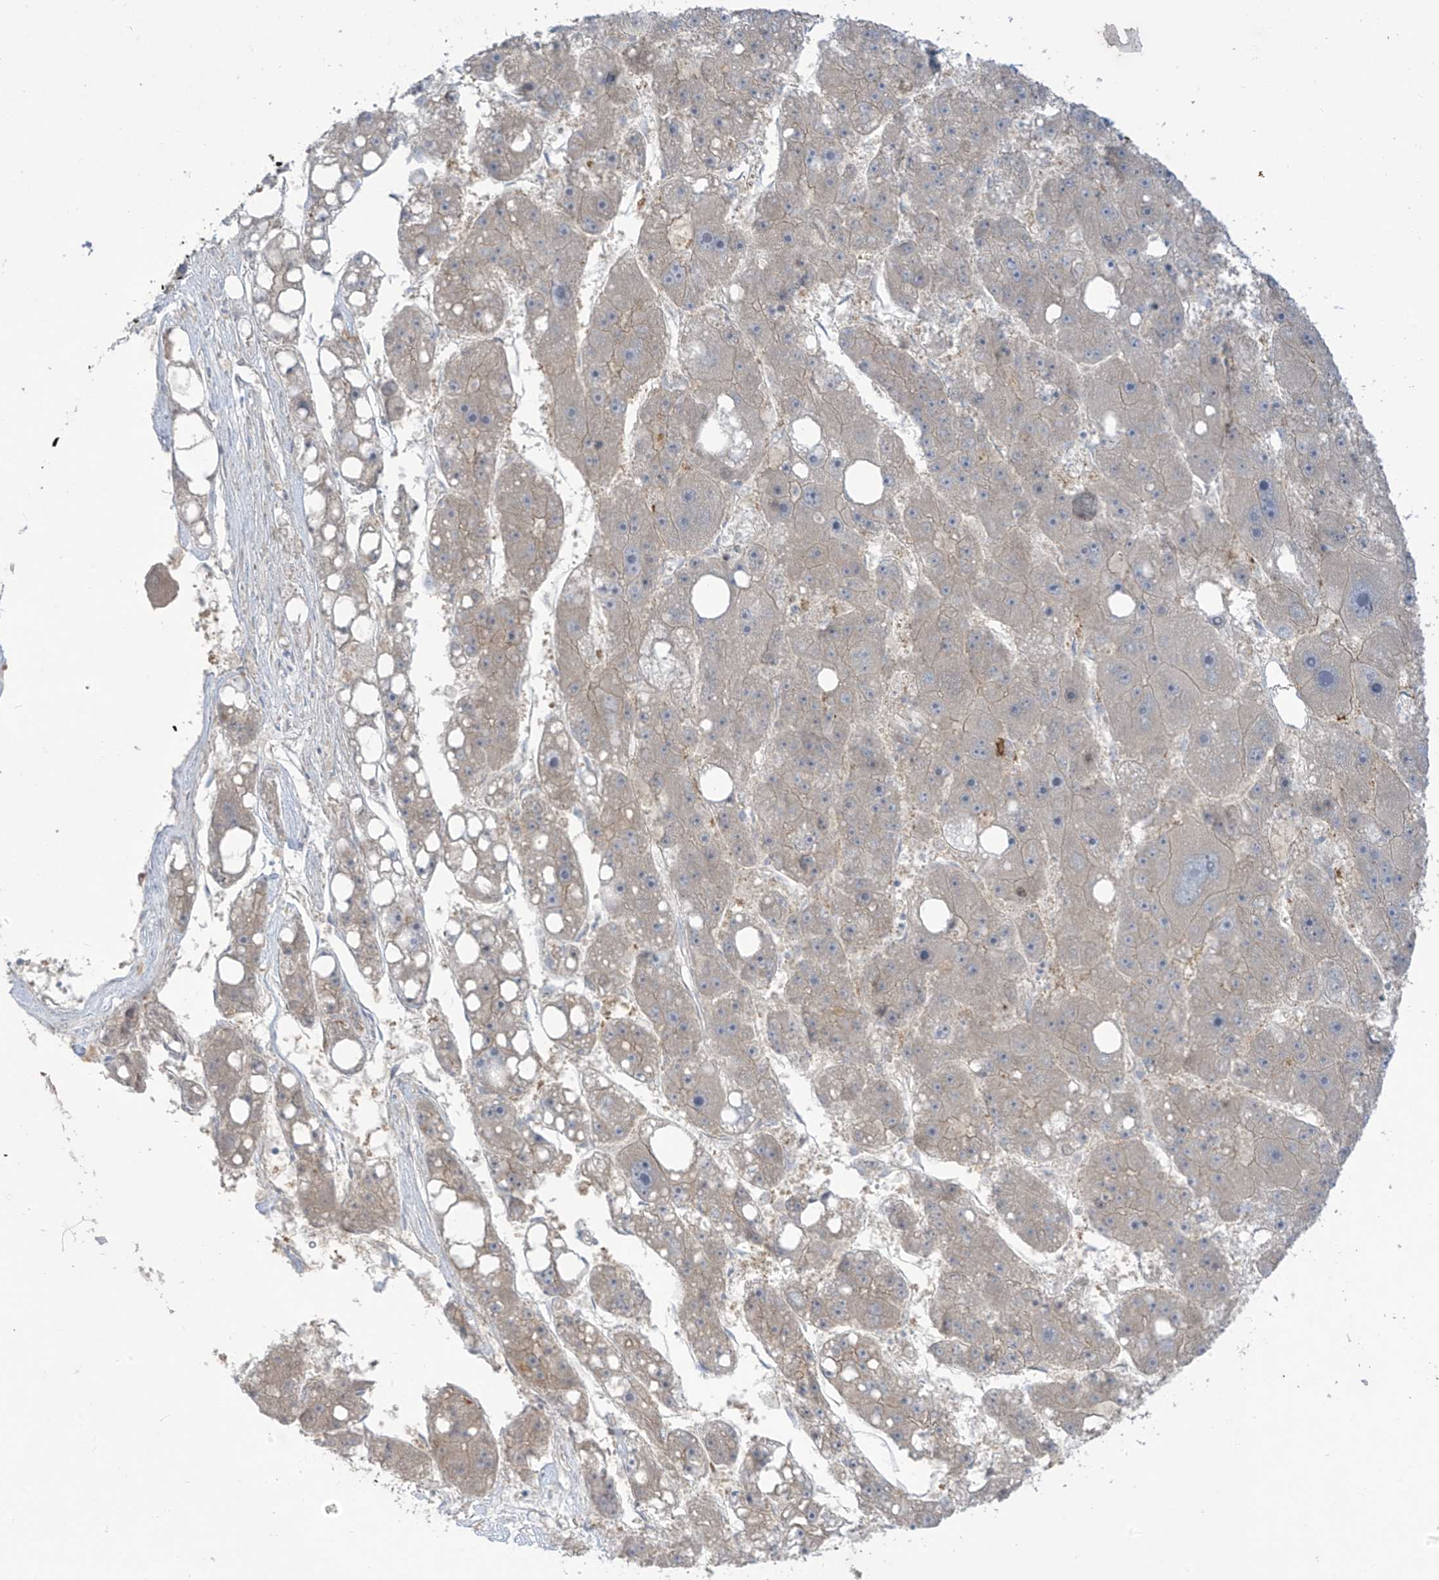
{"staining": {"intensity": "negative", "quantity": "none", "location": "none"}, "tissue": "liver cancer", "cell_type": "Tumor cells", "image_type": "cancer", "snomed": [{"axis": "morphology", "description": "Carcinoma, Hepatocellular, NOS"}, {"axis": "topography", "description": "Liver"}], "caption": "Immunohistochemical staining of hepatocellular carcinoma (liver) reveals no significant staining in tumor cells.", "gene": "EIPR1", "patient": {"sex": "female", "age": 61}}